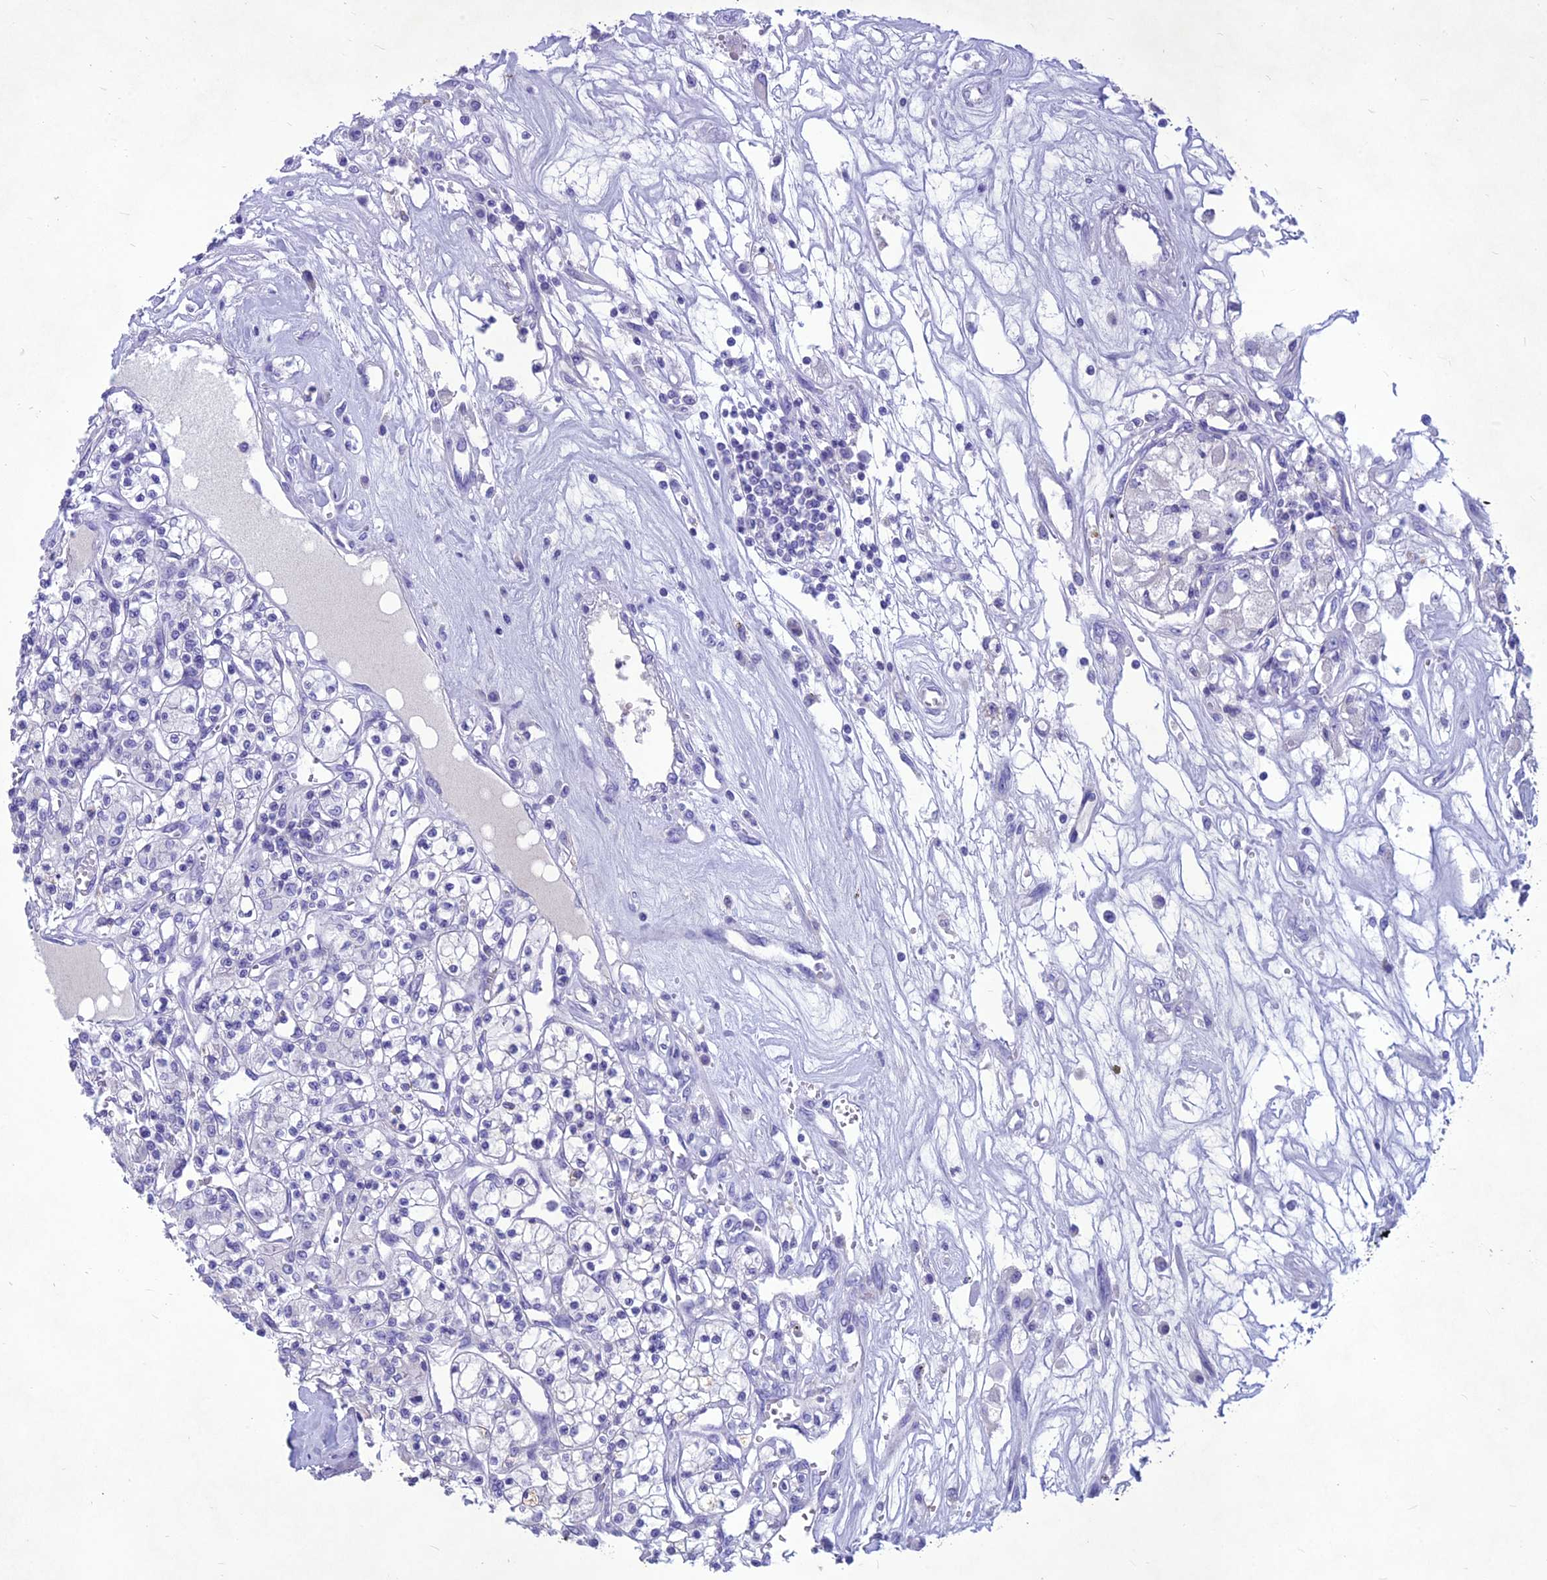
{"staining": {"intensity": "negative", "quantity": "none", "location": "none"}, "tissue": "renal cancer", "cell_type": "Tumor cells", "image_type": "cancer", "snomed": [{"axis": "morphology", "description": "Adenocarcinoma, NOS"}, {"axis": "topography", "description": "Kidney"}], "caption": "Micrograph shows no significant protein staining in tumor cells of renal cancer.", "gene": "IFT172", "patient": {"sex": "female", "age": 59}}